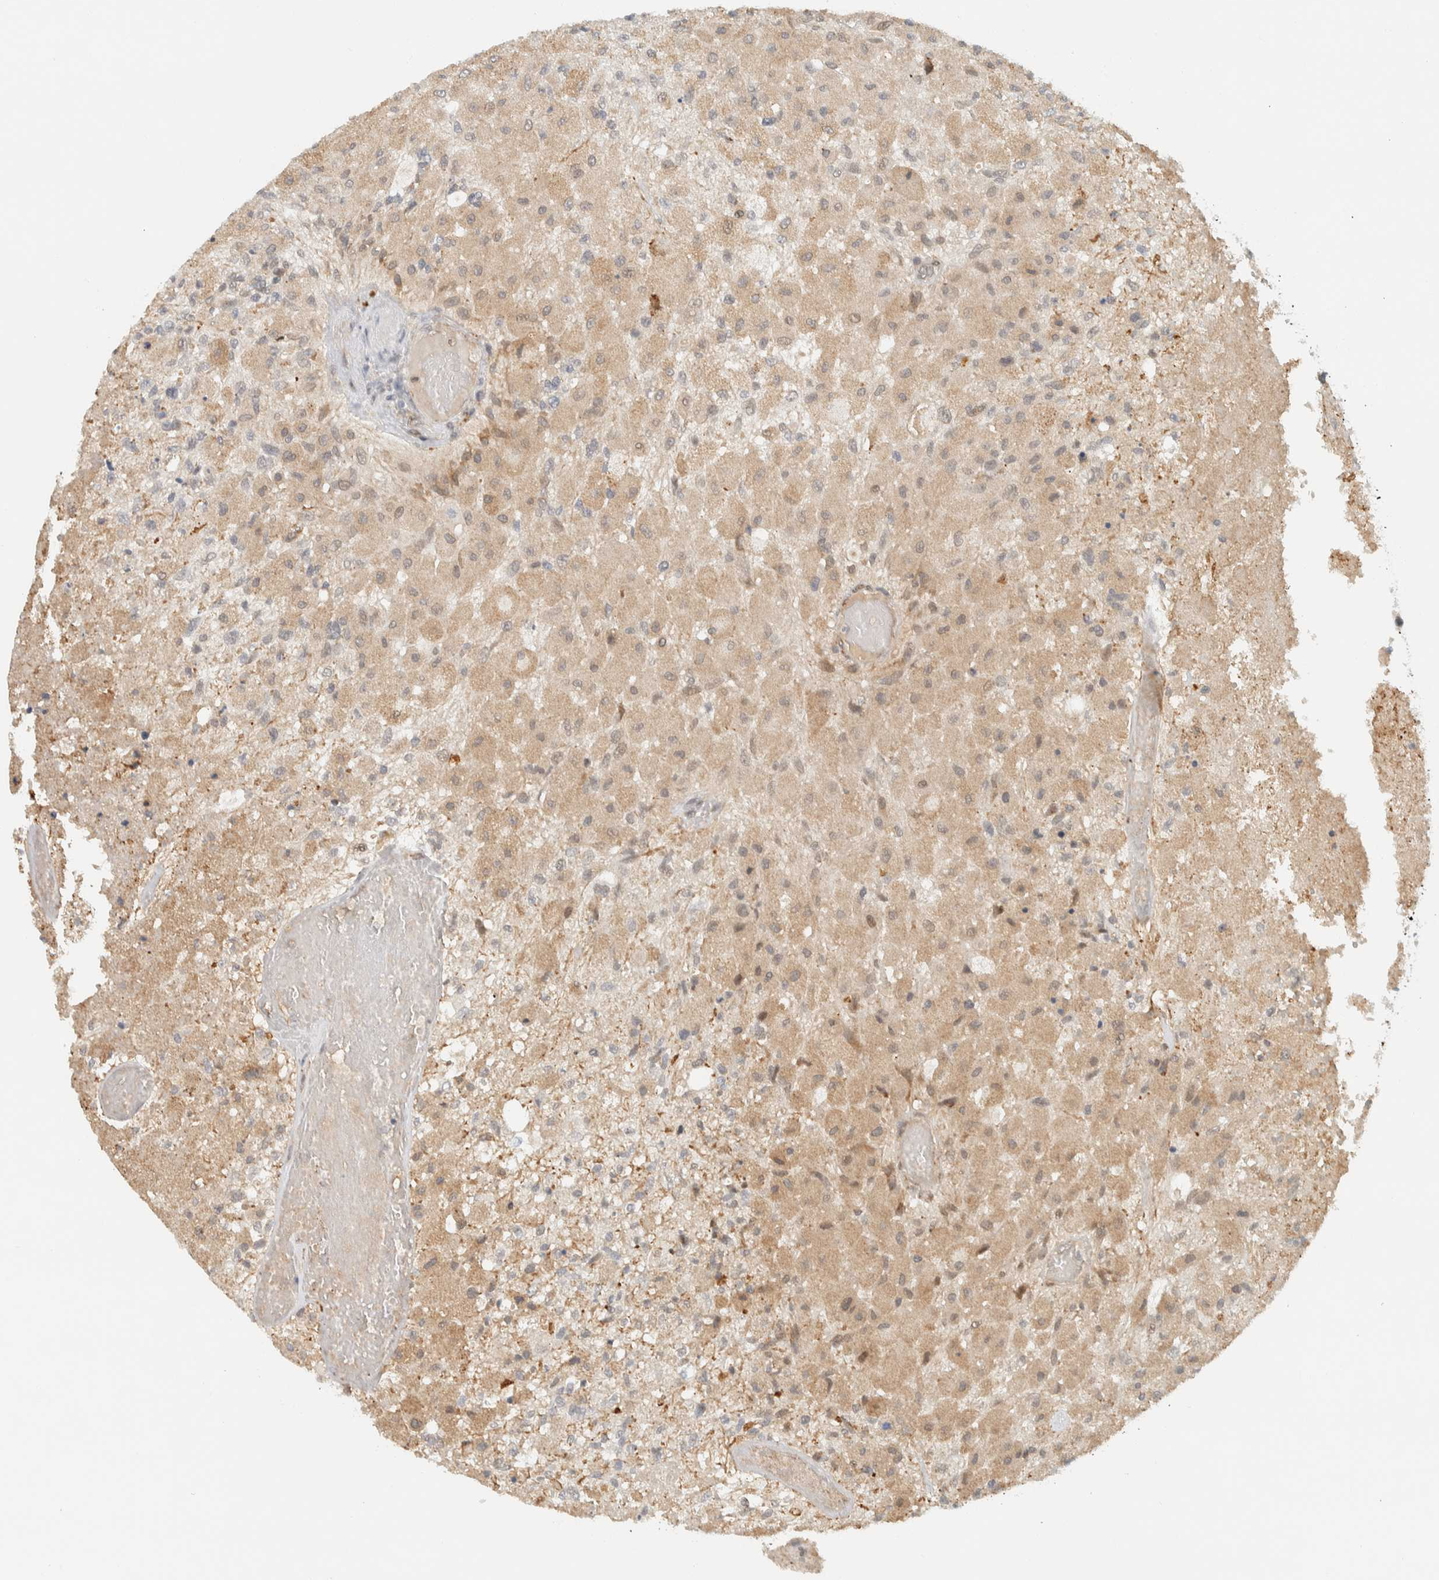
{"staining": {"intensity": "weak", "quantity": "<25%", "location": "cytoplasmic/membranous,nuclear"}, "tissue": "glioma", "cell_type": "Tumor cells", "image_type": "cancer", "snomed": [{"axis": "morphology", "description": "Normal tissue, NOS"}, {"axis": "morphology", "description": "Glioma, malignant, High grade"}, {"axis": "topography", "description": "Cerebral cortex"}], "caption": "Protein analysis of malignant glioma (high-grade) exhibits no significant expression in tumor cells. The staining is performed using DAB (3,3'-diaminobenzidine) brown chromogen with nuclei counter-stained in using hematoxylin.", "gene": "ITPRID1", "patient": {"sex": "male", "age": 77}}